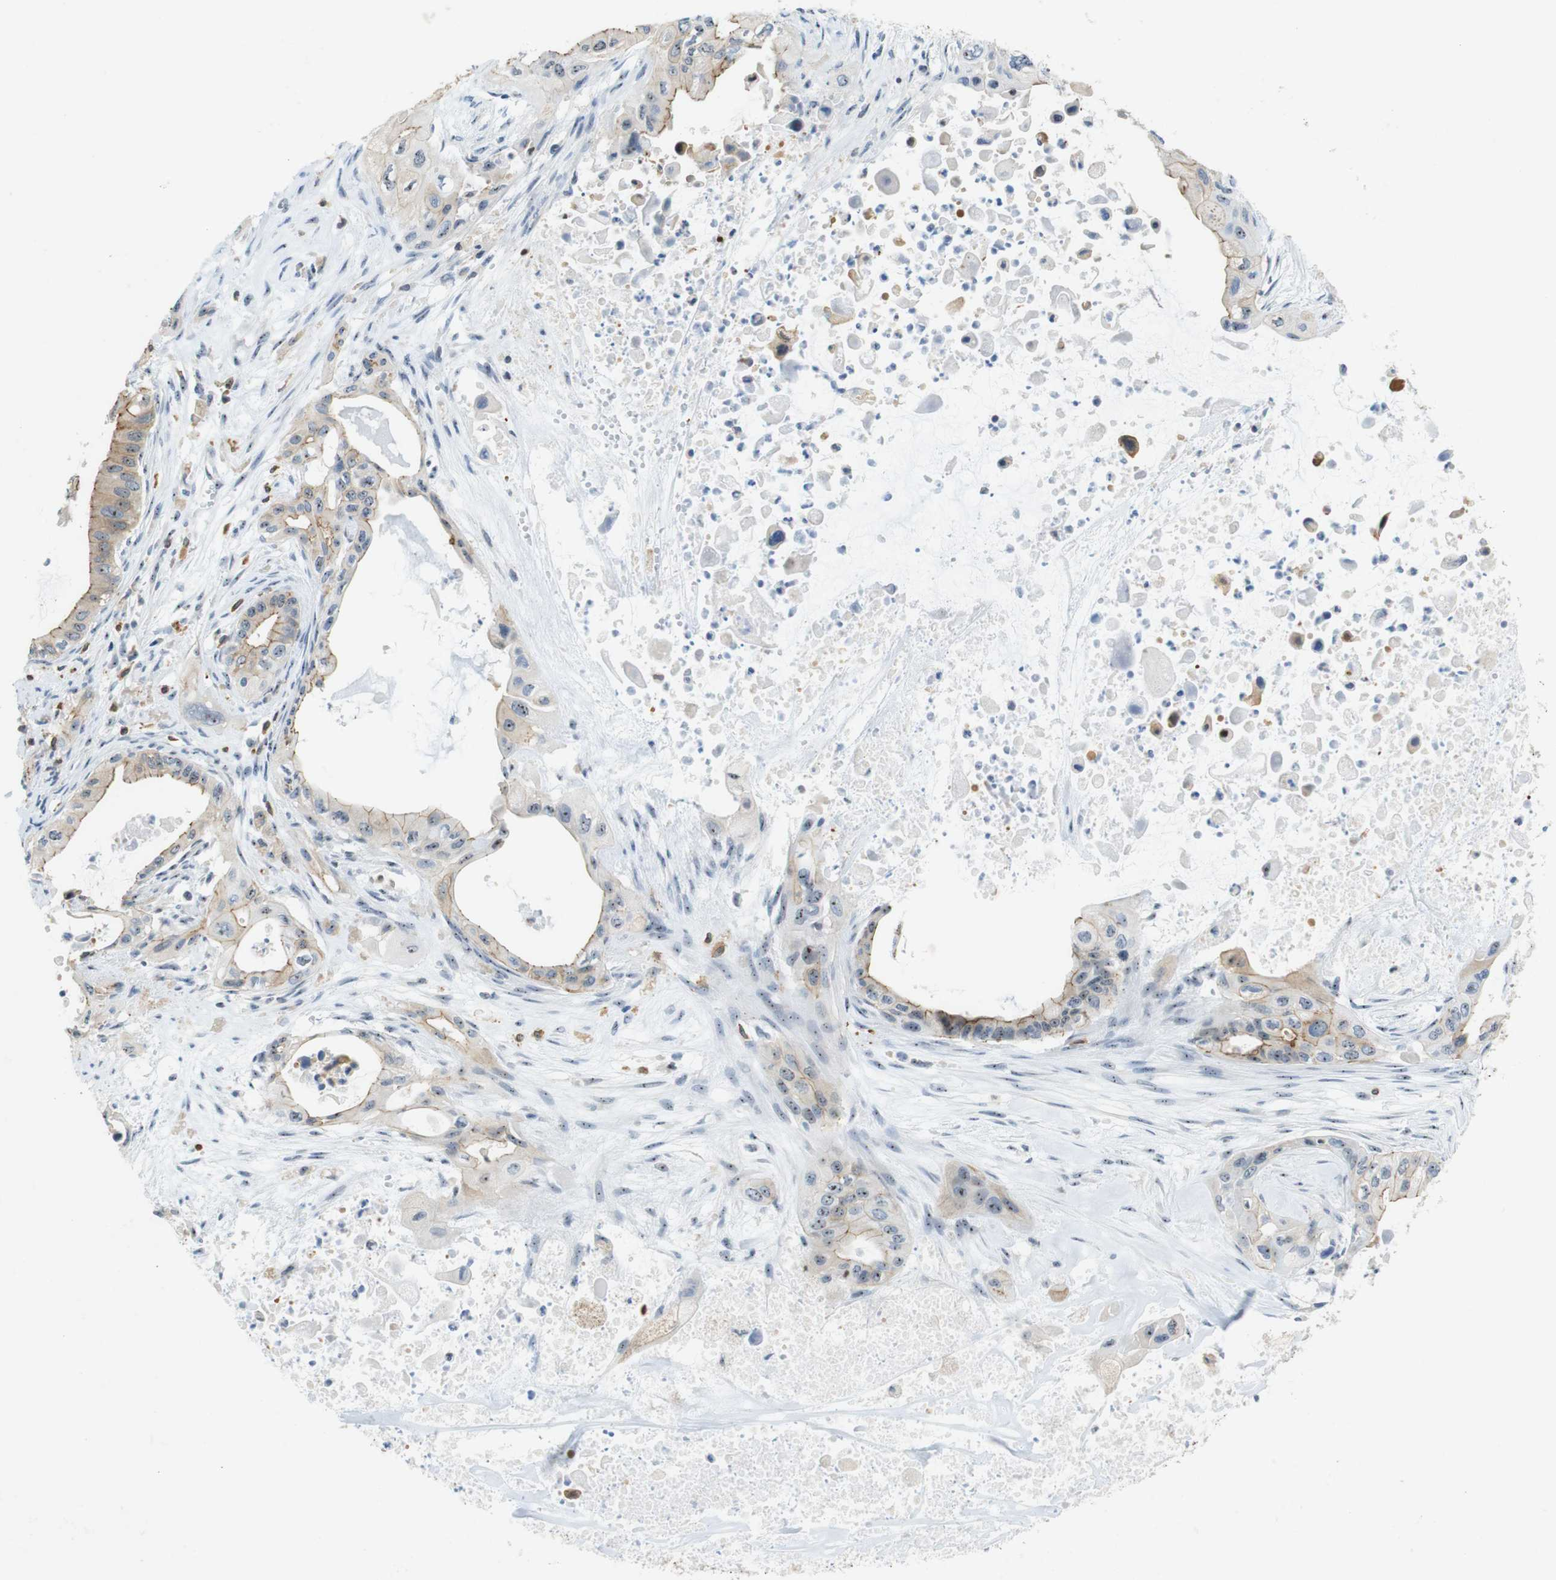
{"staining": {"intensity": "weak", "quantity": "25%-75%", "location": "cytoplasmic/membranous"}, "tissue": "pancreatic cancer", "cell_type": "Tumor cells", "image_type": "cancer", "snomed": [{"axis": "morphology", "description": "Adenocarcinoma, NOS"}, {"axis": "topography", "description": "Pancreas"}], "caption": "Adenocarcinoma (pancreatic) stained for a protein (brown) exhibits weak cytoplasmic/membranous positive staining in about 25%-75% of tumor cells.", "gene": "TJP3", "patient": {"sex": "male", "age": 73}}